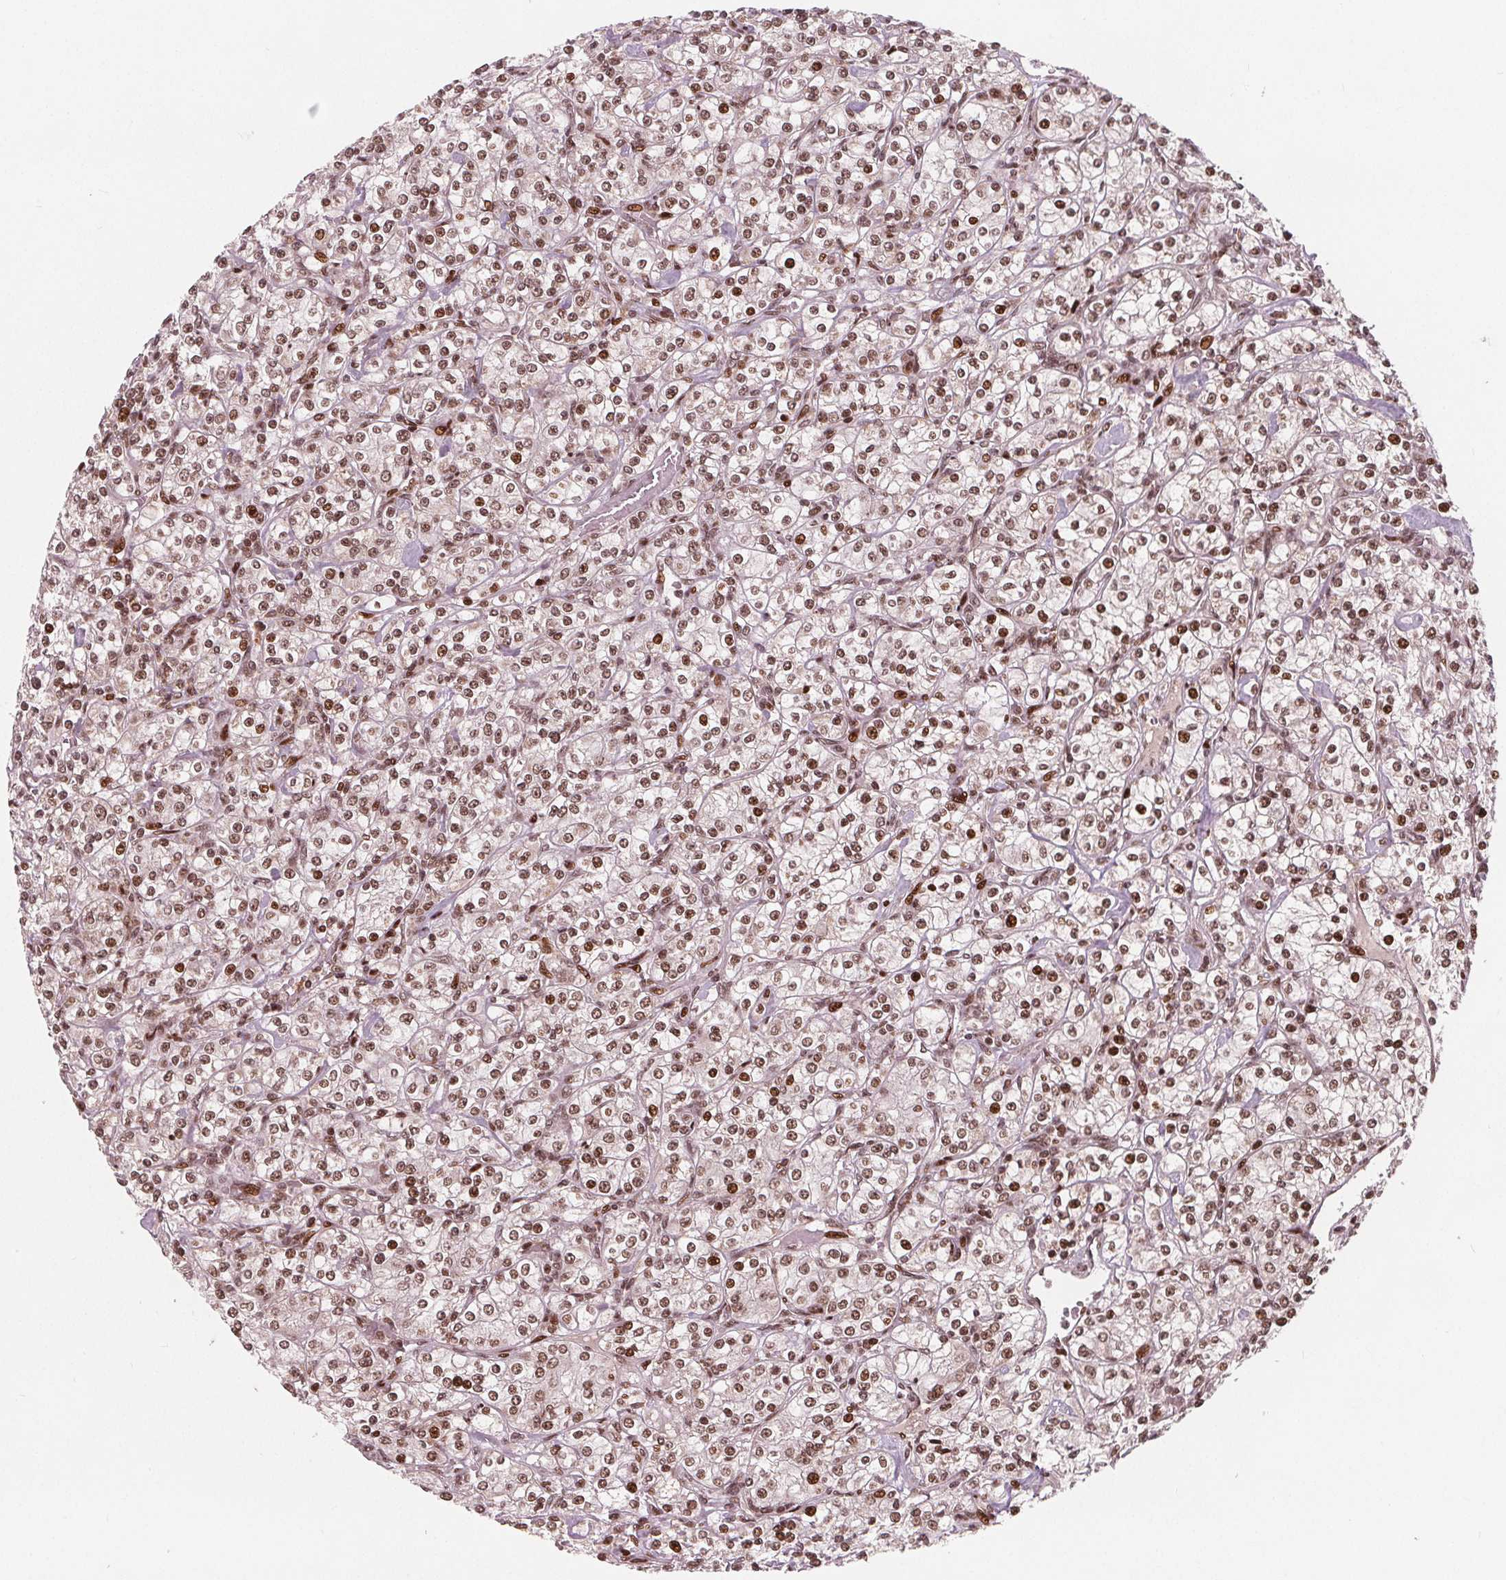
{"staining": {"intensity": "moderate", "quantity": ">75%", "location": "nuclear"}, "tissue": "renal cancer", "cell_type": "Tumor cells", "image_type": "cancer", "snomed": [{"axis": "morphology", "description": "Adenocarcinoma, NOS"}, {"axis": "topography", "description": "Kidney"}], "caption": "This is an image of IHC staining of renal cancer, which shows moderate expression in the nuclear of tumor cells.", "gene": "SNRNP35", "patient": {"sex": "male", "age": 77}}